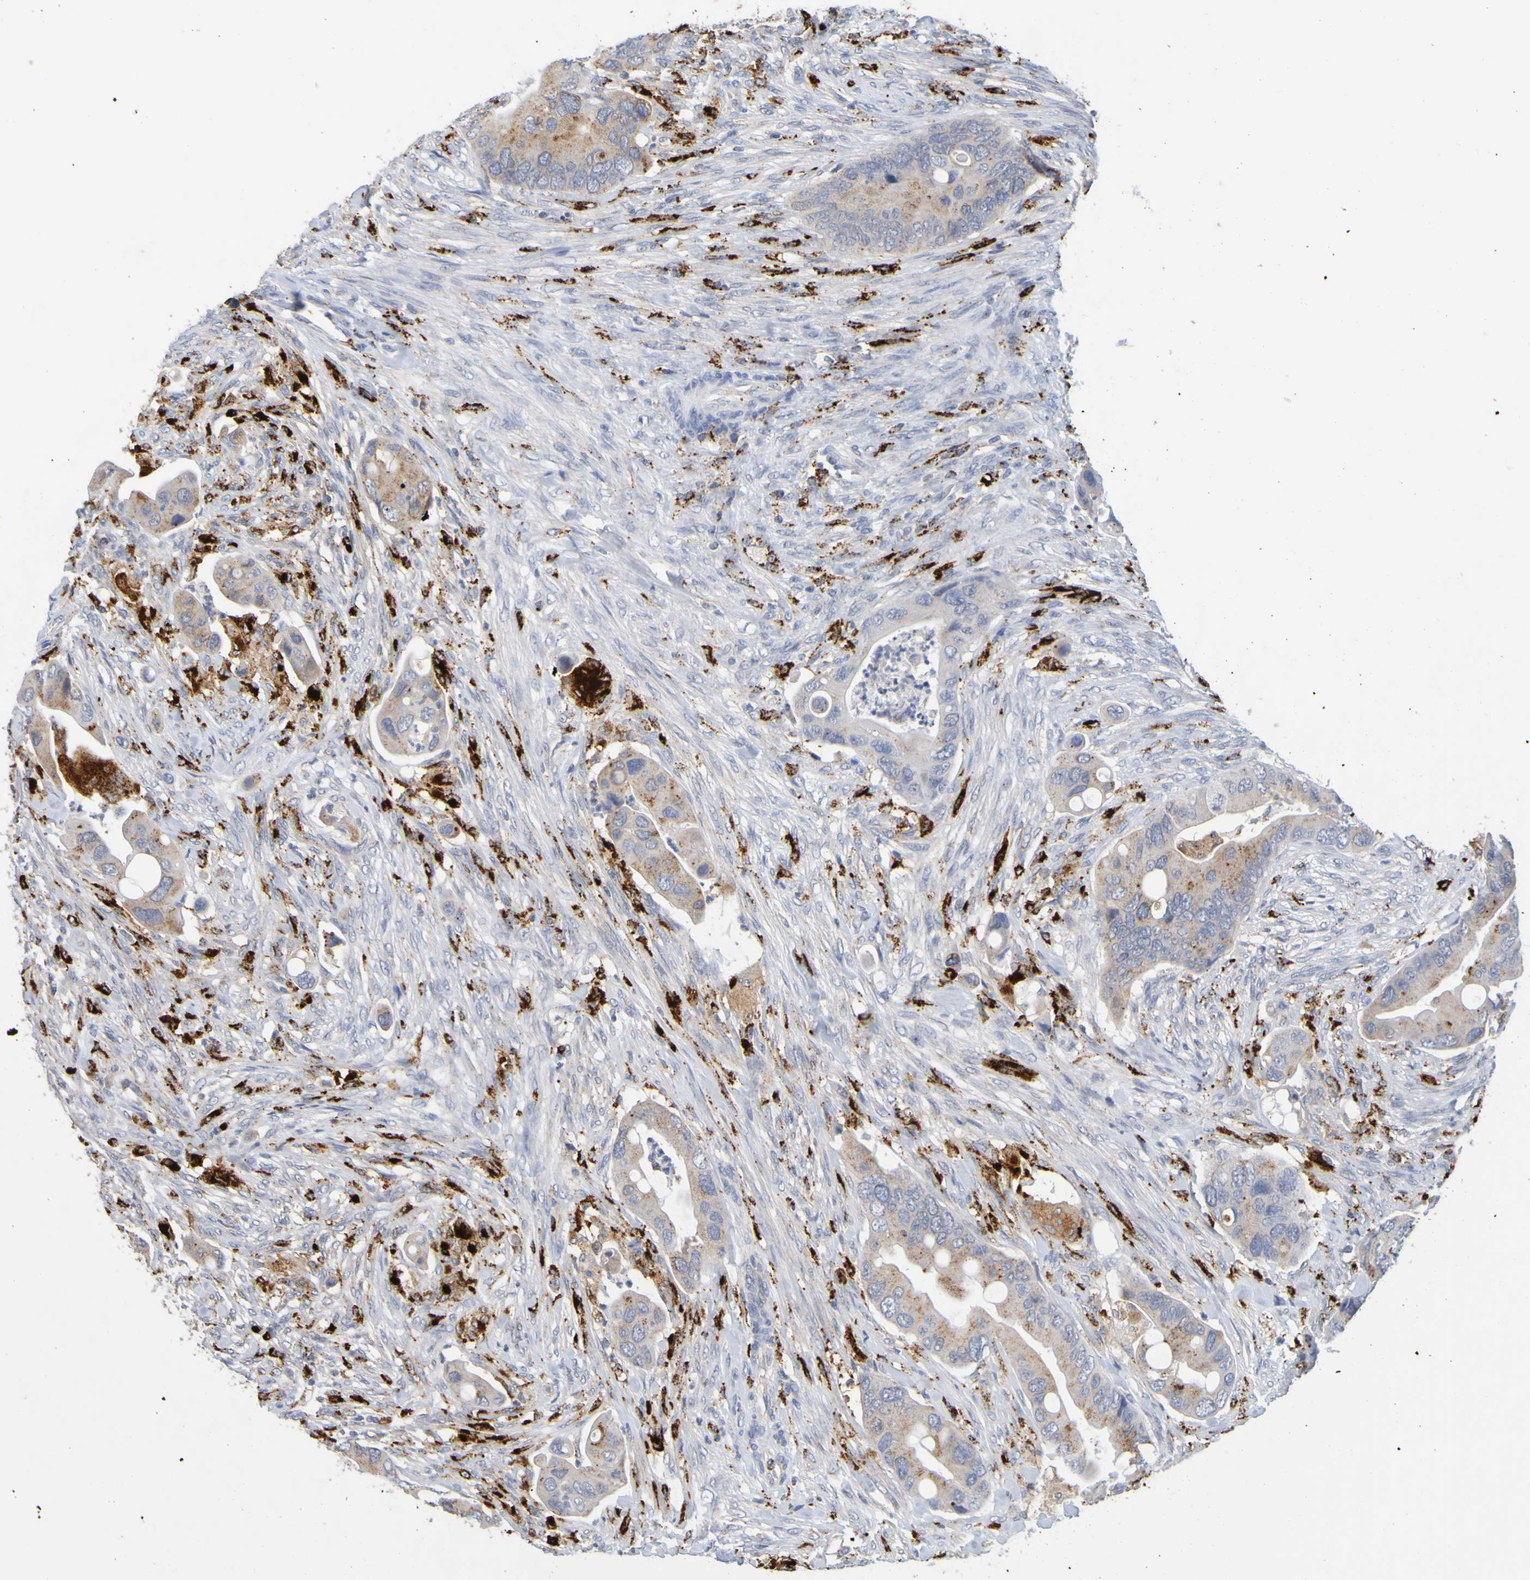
{"staining": {"intensity": "moderate", "quantity": "25%-75%", "location": "cytoplasmic/membranous"}, "tissue": "colorectal cancer", "cell_type": "Tumor cells", "image_type": "cancer", "snomed": [{"axis": "morphology", "description": "Adenocarcinoma, NOS"}, {"axis": "topography", "description": "Rectum"}], "caption": "High-power microscopy captured an immunohistochemistry micrograph of adenocarcinoma (colorectal), revealing moderate cytoplasmic/membranous expression in approximately 25%-75% of tumor cells.", "gene": "TPH1", "patient": {"sex": "female", "age": 57}}